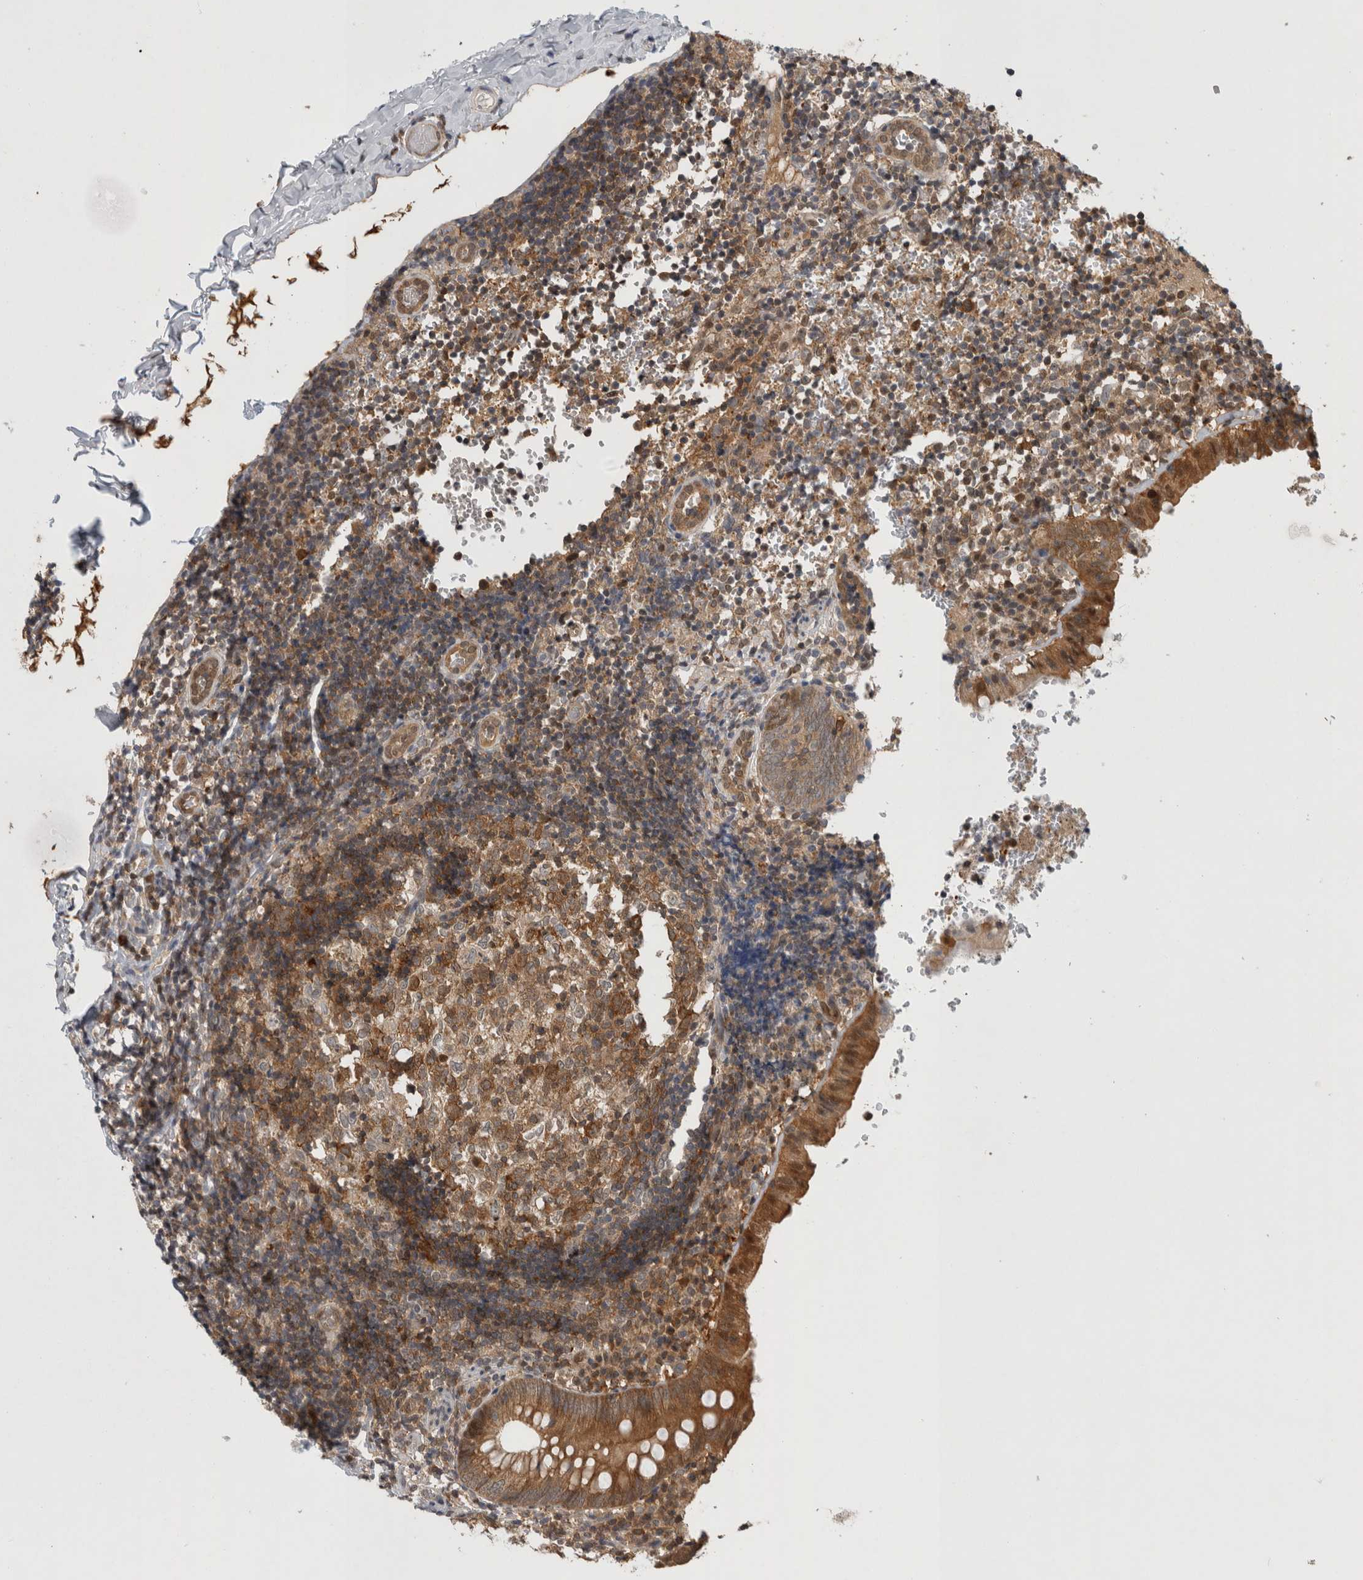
{"staining": {"intensity": "strong", "quantity": ">75%", "location": "cytoplasmic/membranous"}, "tissue": "appendix", "cell_type": "Glandular cells", "image_type": "normal", "snomed": [{"axis": "morphology", "description": "Normal tissue, NOS"}, {"axis": "topography", "description": "Appendix"}], "caption": "Appendix stained with a protein marker exhibits strong staining in glandular cells.", "gene": "ASTN2", "patient": {"sex": "male", "age": 8}}